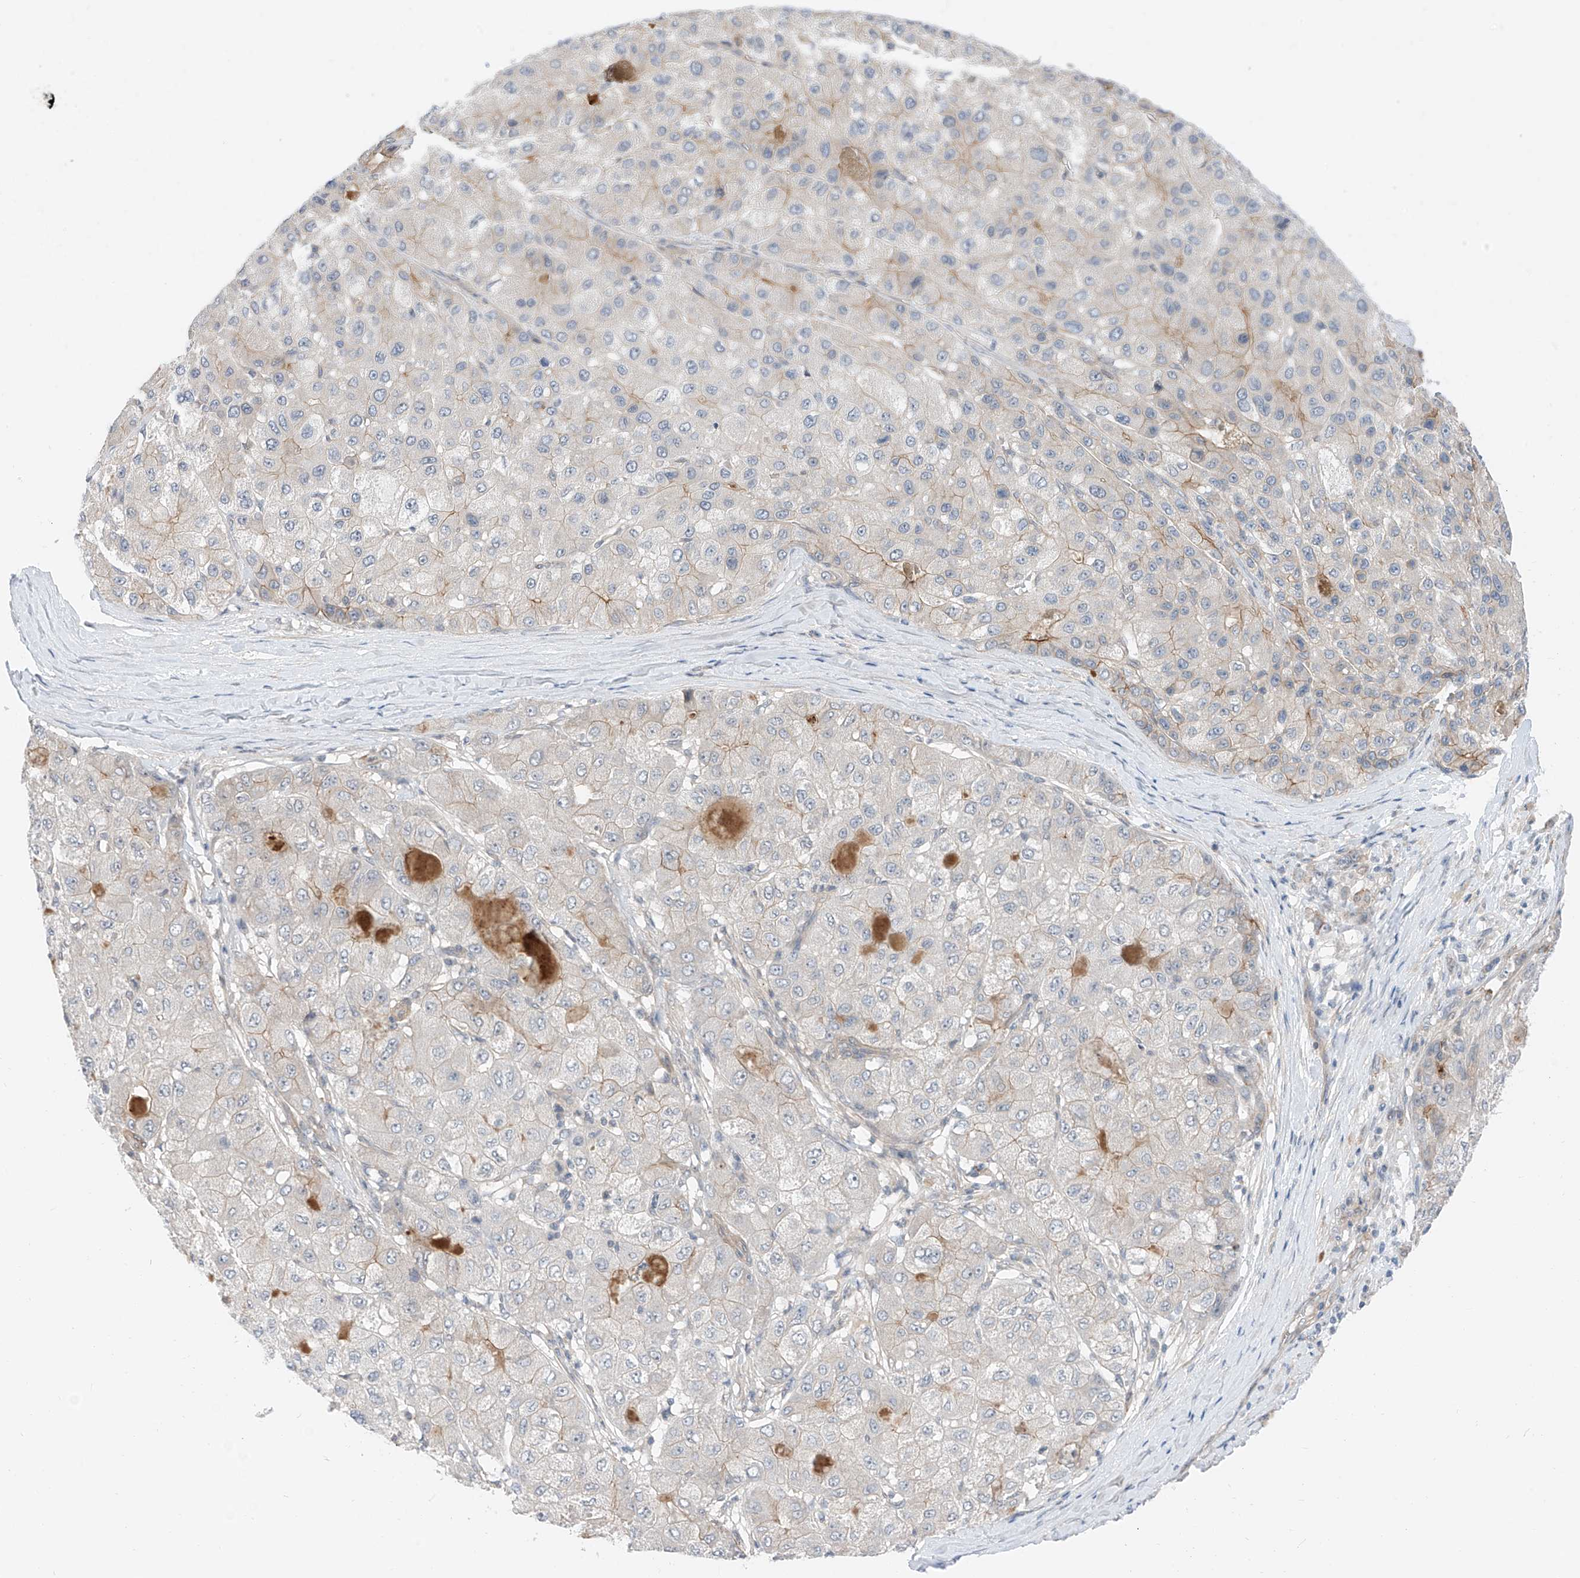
{"staining": {"intensity": "negative", "quantity": "none", "location": "none"}, "tissue": "liver cancer", "cell_type": "Tumor cells", "image_type": "cancer", "snomed": [{"axis": "morphology", "description": "Carcinoma, Hepatocellular, NOS"}, {"axis": "topography", "description": "Liver"}], "caption": "IHC of human liver cancer (hepatocellular carcinoma) reveals no staining in tumor cells.", "gene": "ABLIM2", "patient": {"sex": "male", "age": 80}}